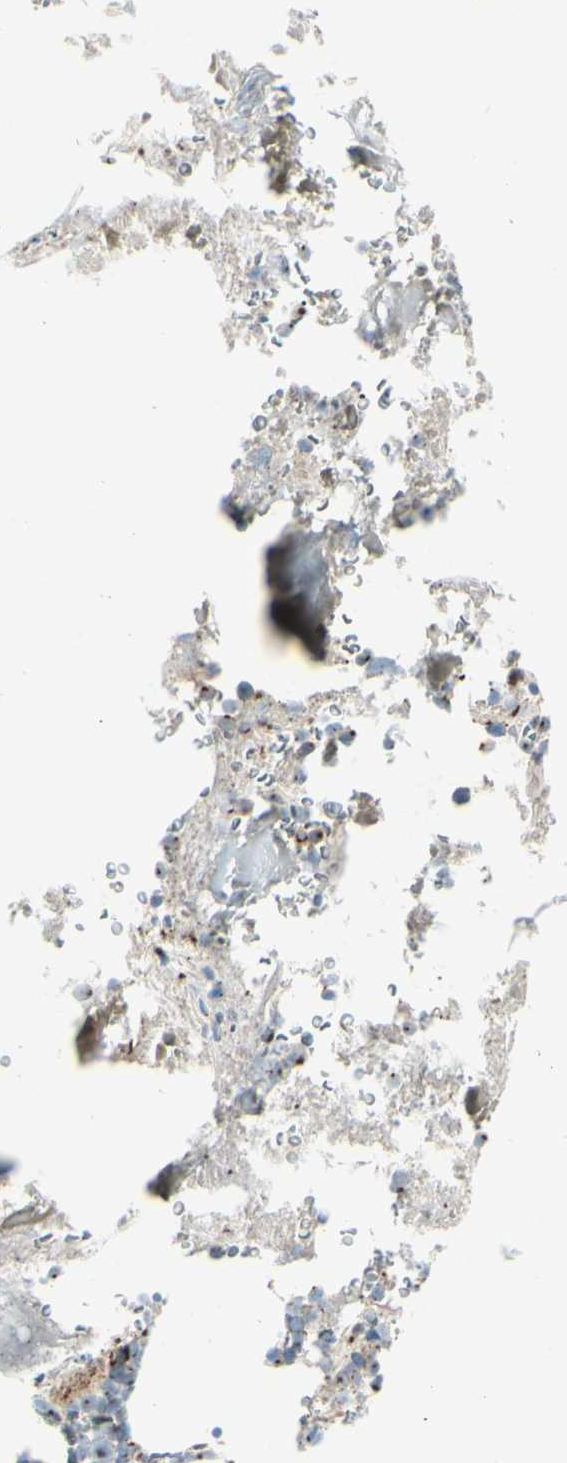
{"staining": {"intensity": "strong", "quantity": "25%-75%", "location": "cytoplasmic/membranous"}, "tissue": "bone marrow", "cell_type": "Hematopoietic cells", "image_type": "normal", "snomed": [{"axis": "morphology", "description": "Normal tissue, NOS"}, {"axis": "topography", "description": "Bone marrow"}], "caption": "Strong cytoplasmic/membranous expression is seen in about 25%-75% of hematopoietic cells in normal bone marrow.", "gene": "B4GALT1", "patient": {"sex": "male"}}